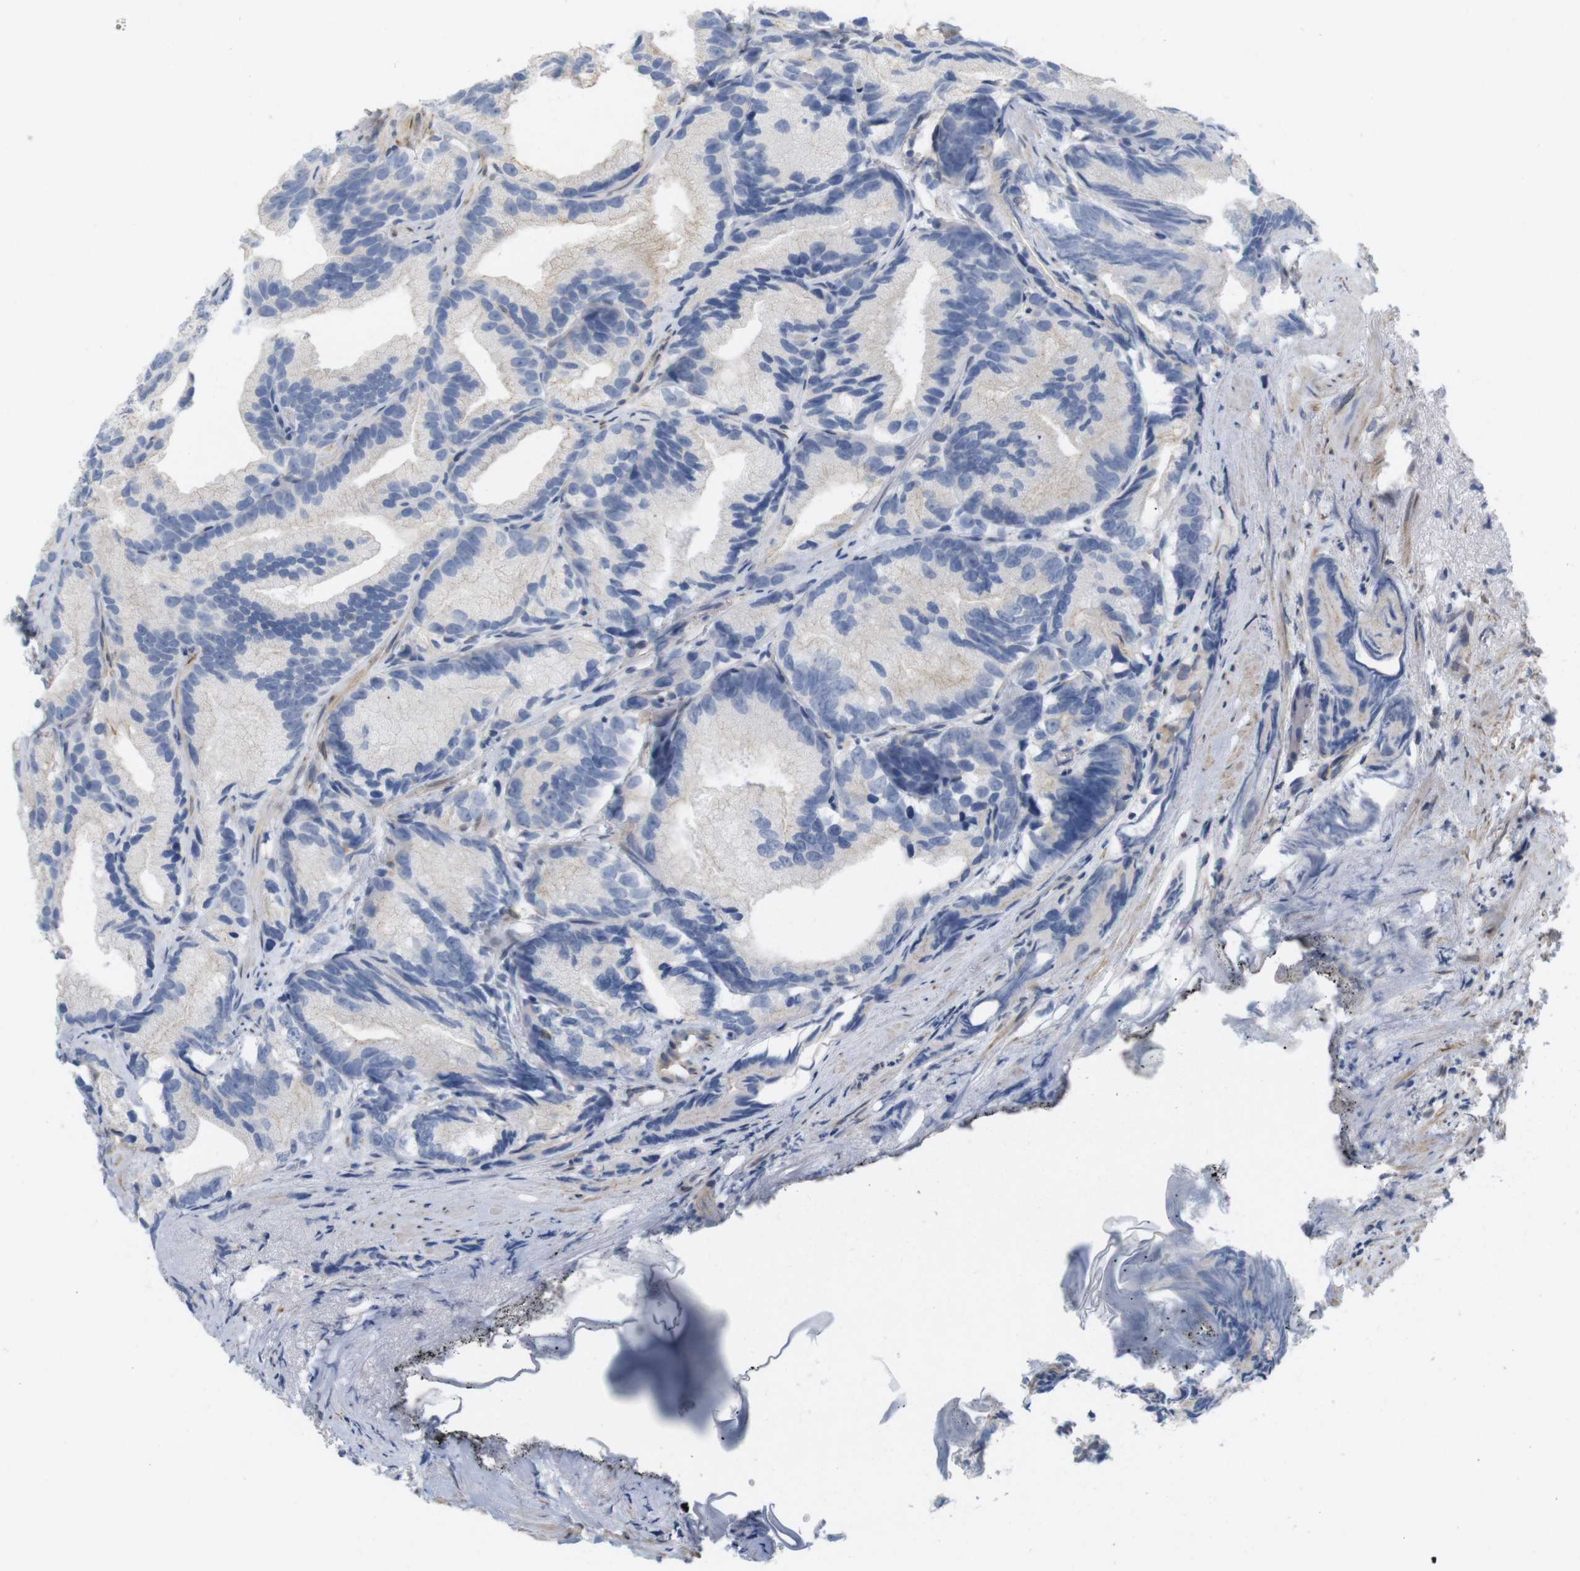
{"staining": {"intensity": "negative", "quantity": "none", "location": "none"}, "tissue": "prostate cancer", "cell_type": "Tumor cells", "image_type": "cancer", "snomed": [{"axis": "morphology", "description": "Adenocarcinoma, Low grade"}, {"axis": "topography", "description": "Prostate"}], "caption": "The immunohistochemistry (IHC) image has no significant positivity in tumor cells of prostate cancer (adenocarcinoma (low-grade)) tissue.", "gene": "ITPR1", "patient": {"sex": "male", "age": 89}}